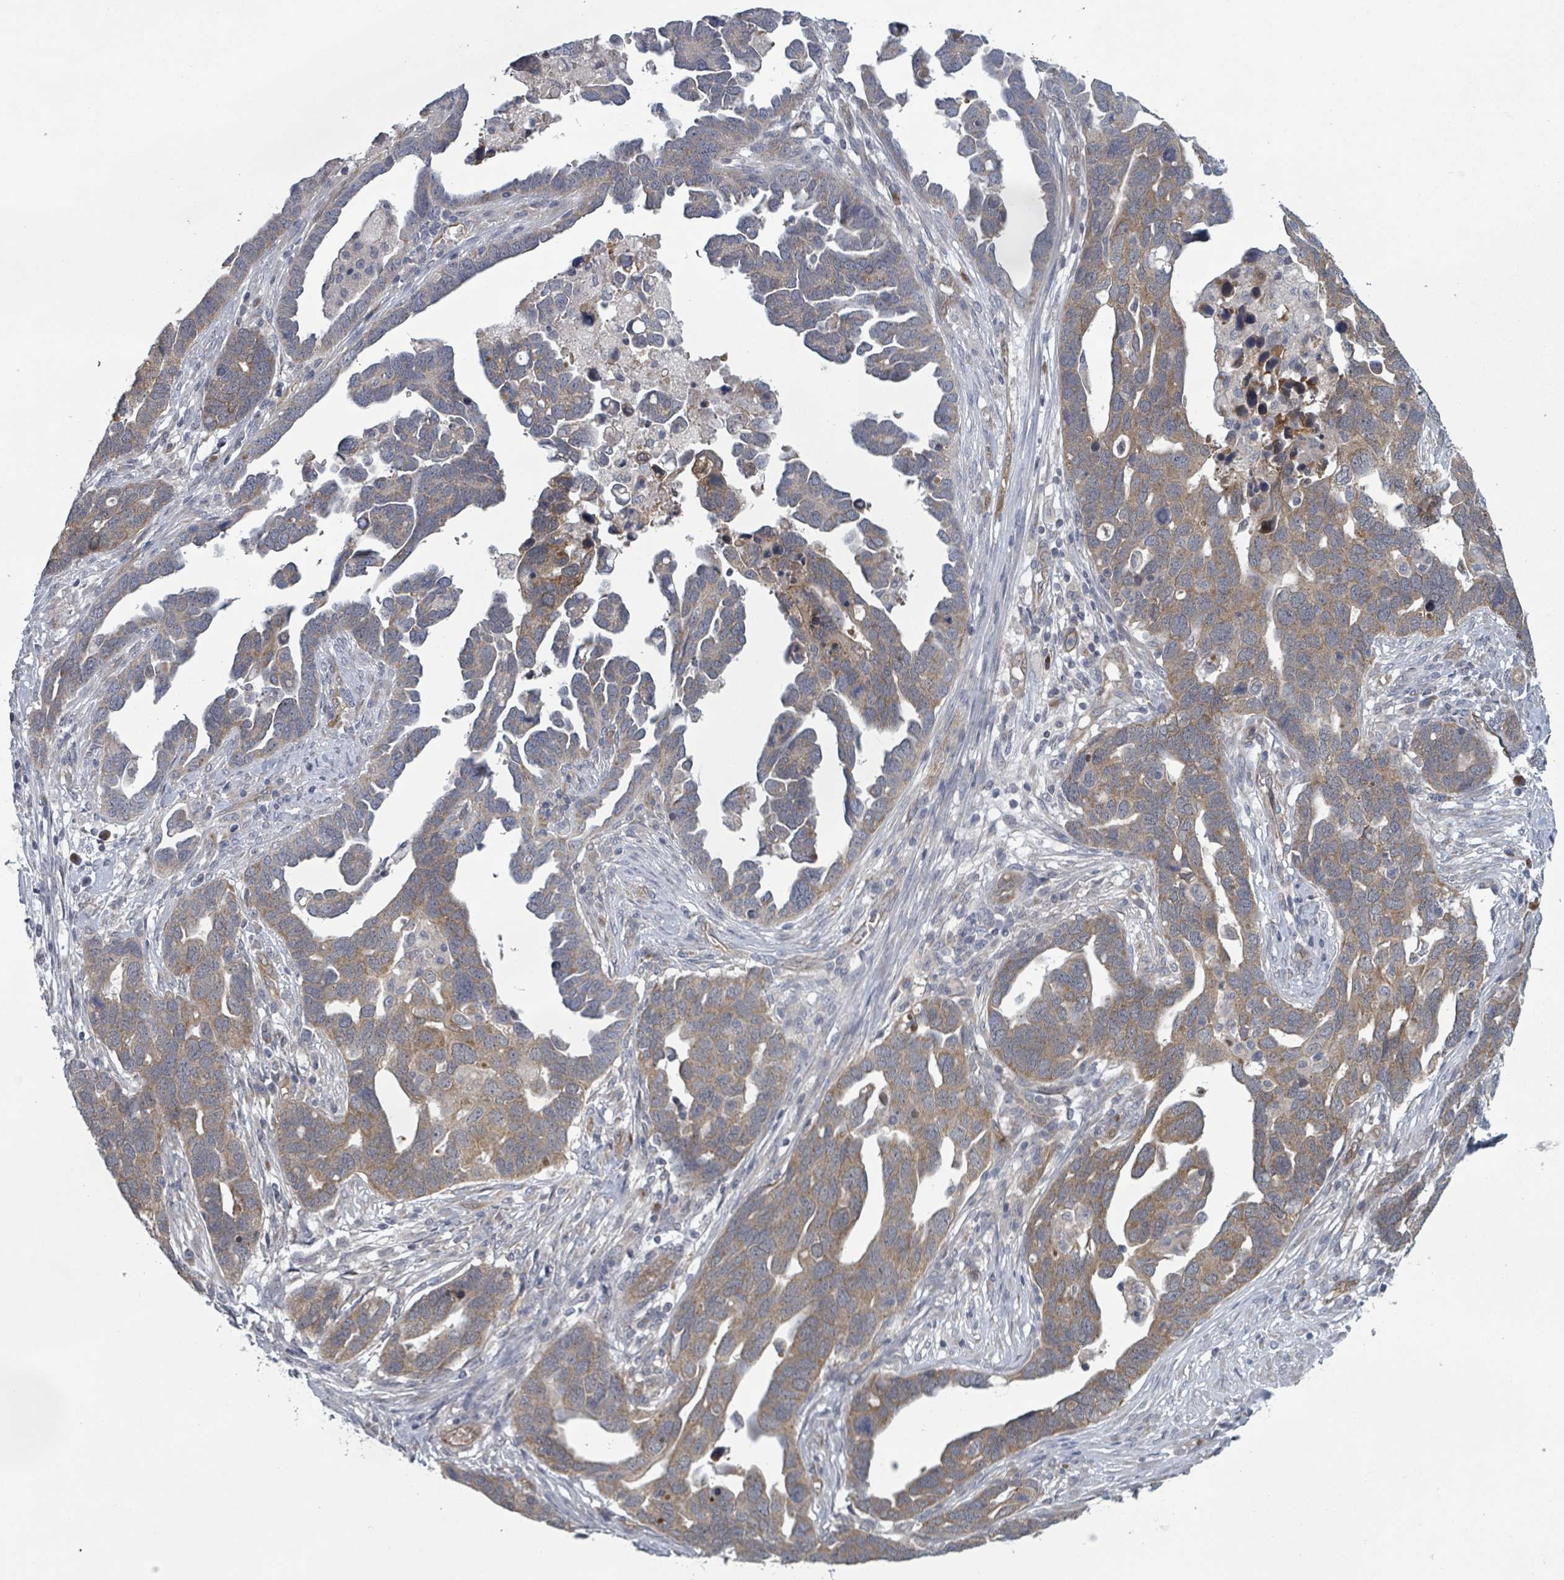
{"staining": {"intensity": "moderate", "quantity": ">75%", "location": "cytoplasmic/membranous"}, "tissue": "ovarian cancer", "cell_type": "Tumor cells", "image_type": "cancer", "snomed": [{"axis": "morphology", "description": "Cystadenocarcinoma, serous, NOS"}, {"axis": "topography", "description": "Ovary"}], "caption": "This histopathology image reveals immunohistochemistry (IHC) staining of ovarian cancer (serous cystadenocarcinoma), with medium moderate cytoplasmic/membranous positivity in about >75% of tumor cells.", "gene": "FKBP1A", "patient": {"sex": "female", "age": 54}}